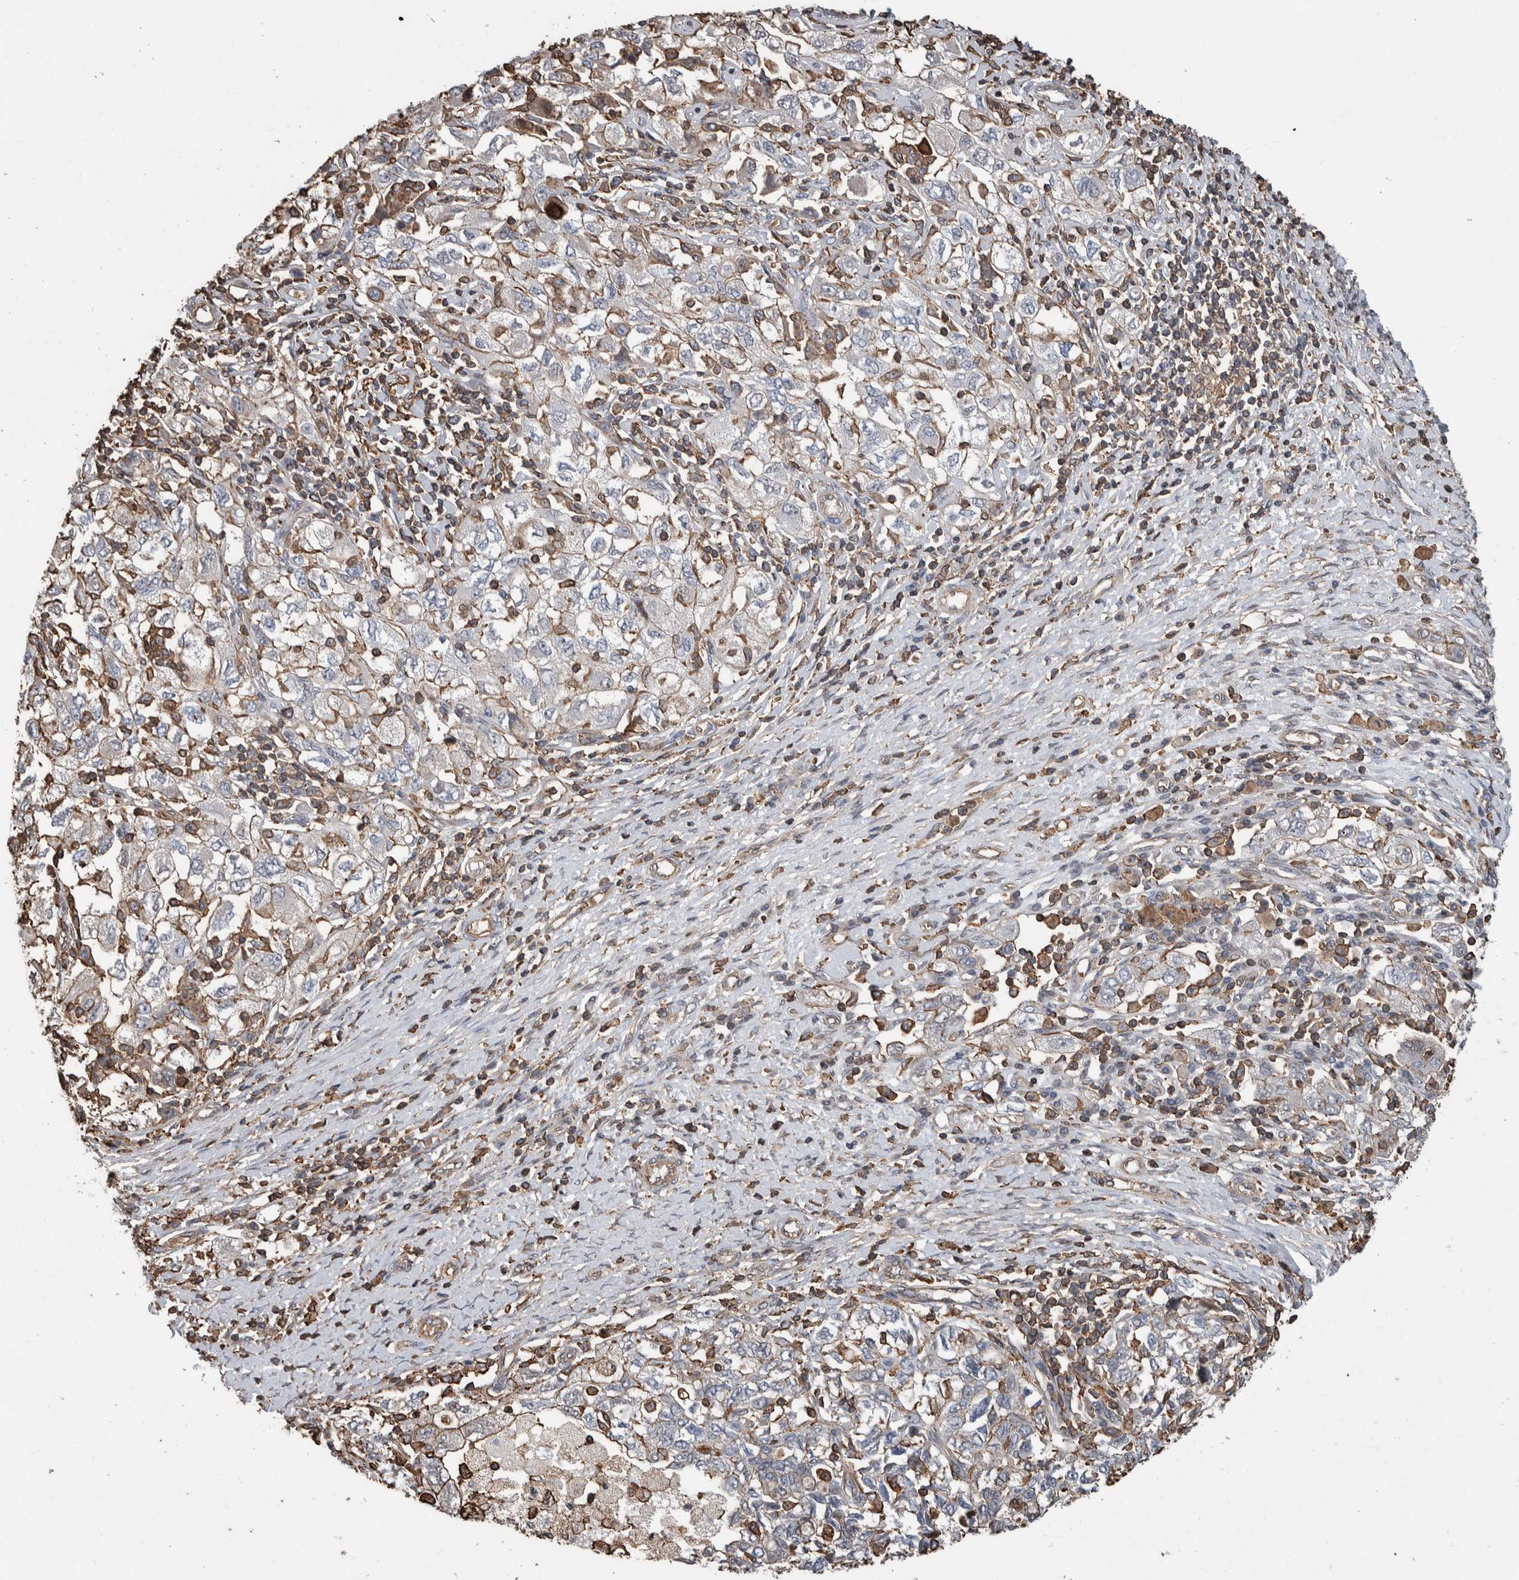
{"staining": {"intensity": "weak", "quantity": "<25%", "location": "cytoplasmic/membranous"}, "tissue": "ovarian cancer", "cell_type": "Tumor cells", "image_type": "cancer", "snomed": [{"axis": "morphology", "description": "Carcinoma, NOS"}, {"axis": "morphology", "description": "Cystadenocarcinoma, serous, NOS"}, {"axis": "topography", "description": "Ovary"}], "caption": "Ovarian cancer was stained to show a protein in brown. There is no significant staining in tumor cells.", "gene": "ENPP2", "patient": {"sex": "female", "age": 69}}